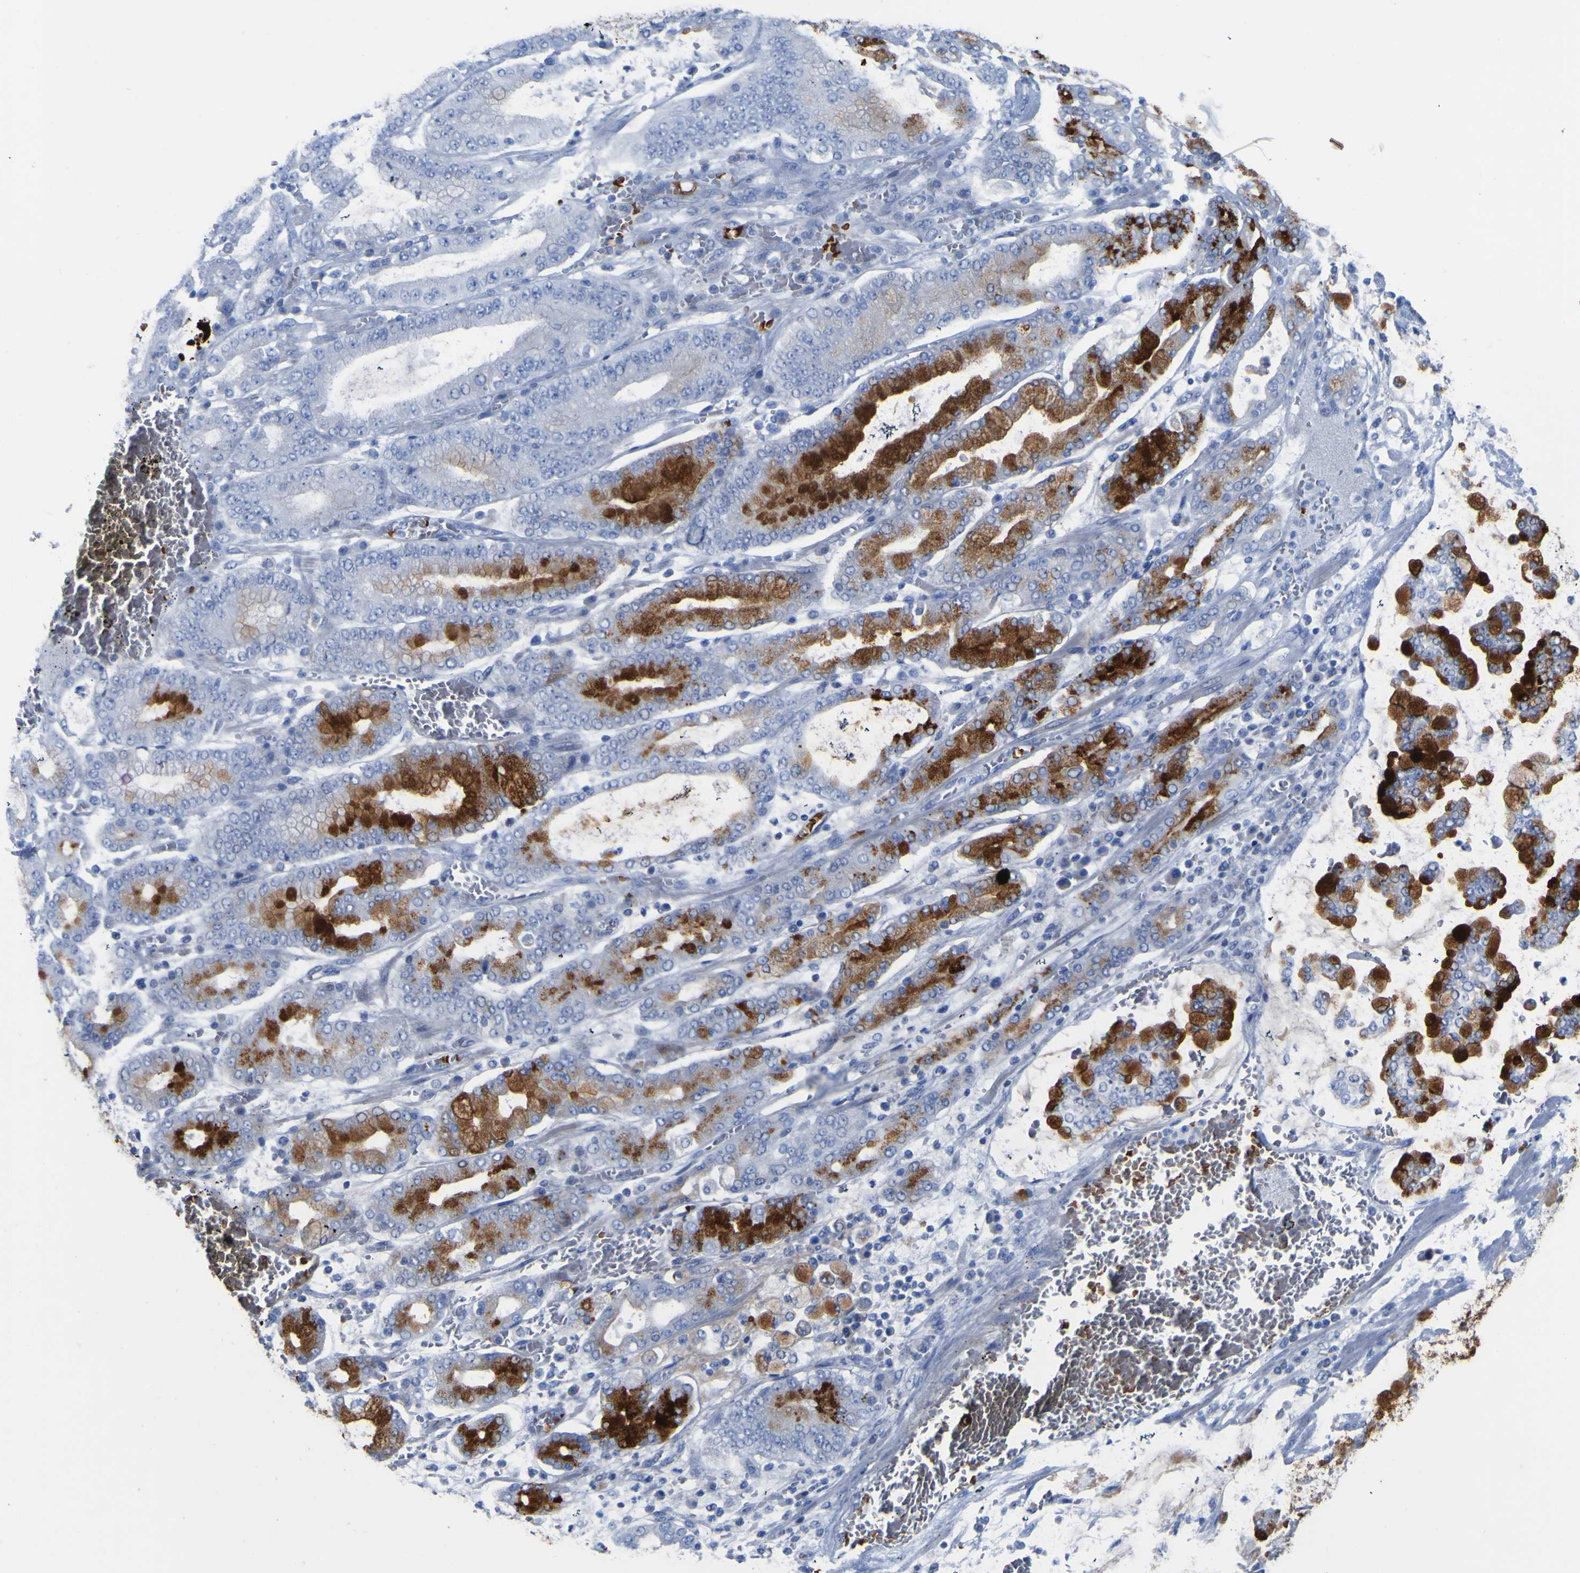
{"staining": {"intensity": "strong", "quantity": "25%-75%", "location": "cytoplasmic/membranous"}, "tissue": "stomach cancer", "cell_type": "Tumor cells", "image_type": "cancer", "snomed": [{"axis": "morphology", "description": "Normal tissue, NOS"}, {"axis": "morphology", "description": "Adenocarcinoma, NOS"}, {"axis": "topography", "description": "Stomach, upper"}, {"axis": "topography", "description": "Stomach"}], "caption": "The immunohistochemical stain highlights strong cytoplasmic/membranous staining in tumor cells of adenocarcinoma (stomach) tissue.", "gene": "GCM1", "patient": {"sex": "male", "age": 76}}